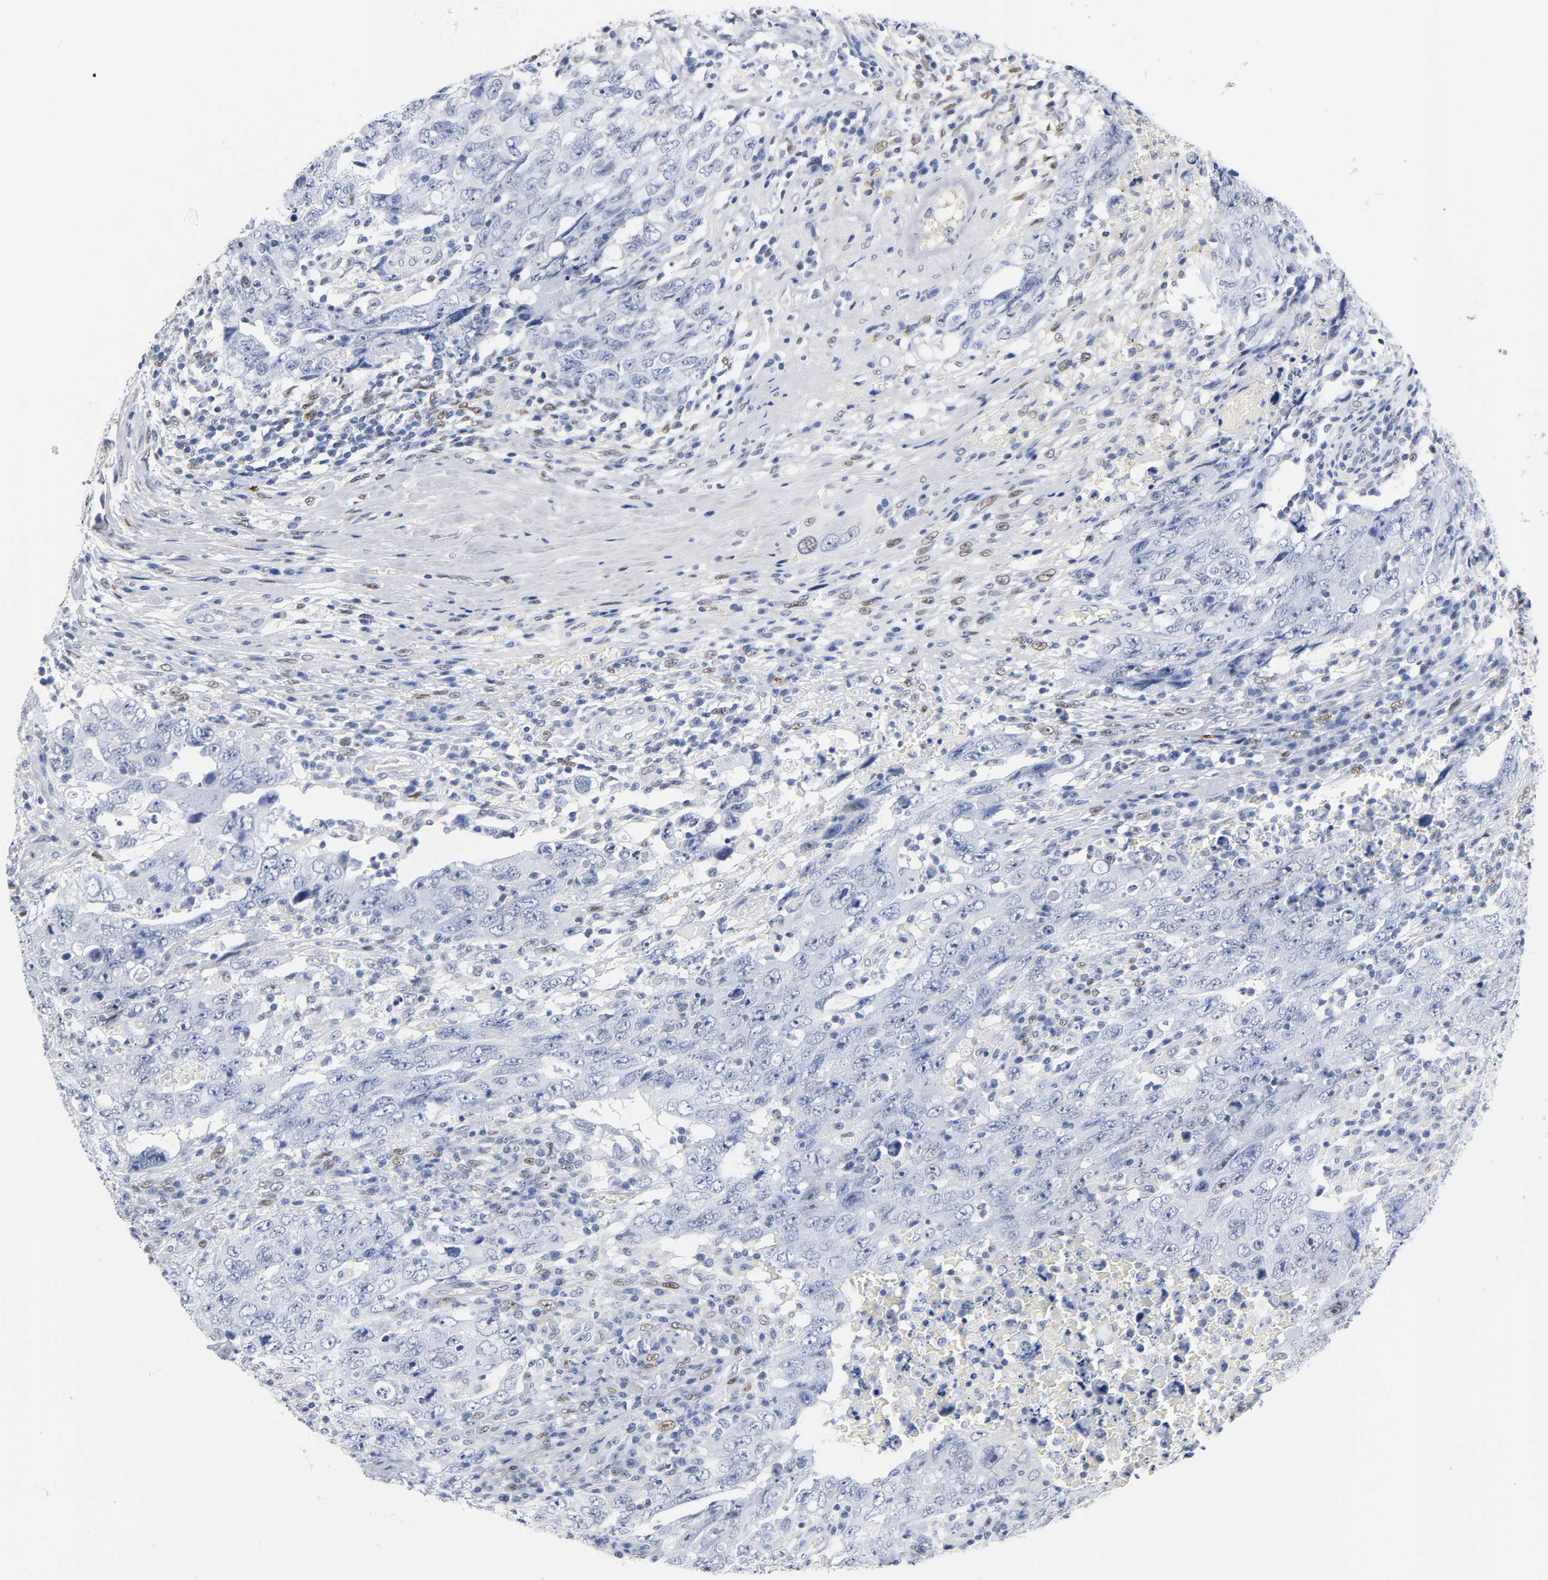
{"staining": {"intensity": "weak", "quantity": "<25%", "location": "nuclear"}, "tissue": "testis cancer", "cell_type": "Tumor cells", "image_type": "cancer", "snomed": [{"axis": "morphology", "description": "Carcinoma, Embryonal, NOS"}, {"axis": "topography", "description": "Testis"}], "caption": "IHC photomicrograph of neoplastic tissue: human testis cancer (embryonal carcinoma) stained with DAB demonstrates no significant protein positivity in tumor cells.", "gene": "NAB2", "patient": {"sex": "male", "age": 26}}